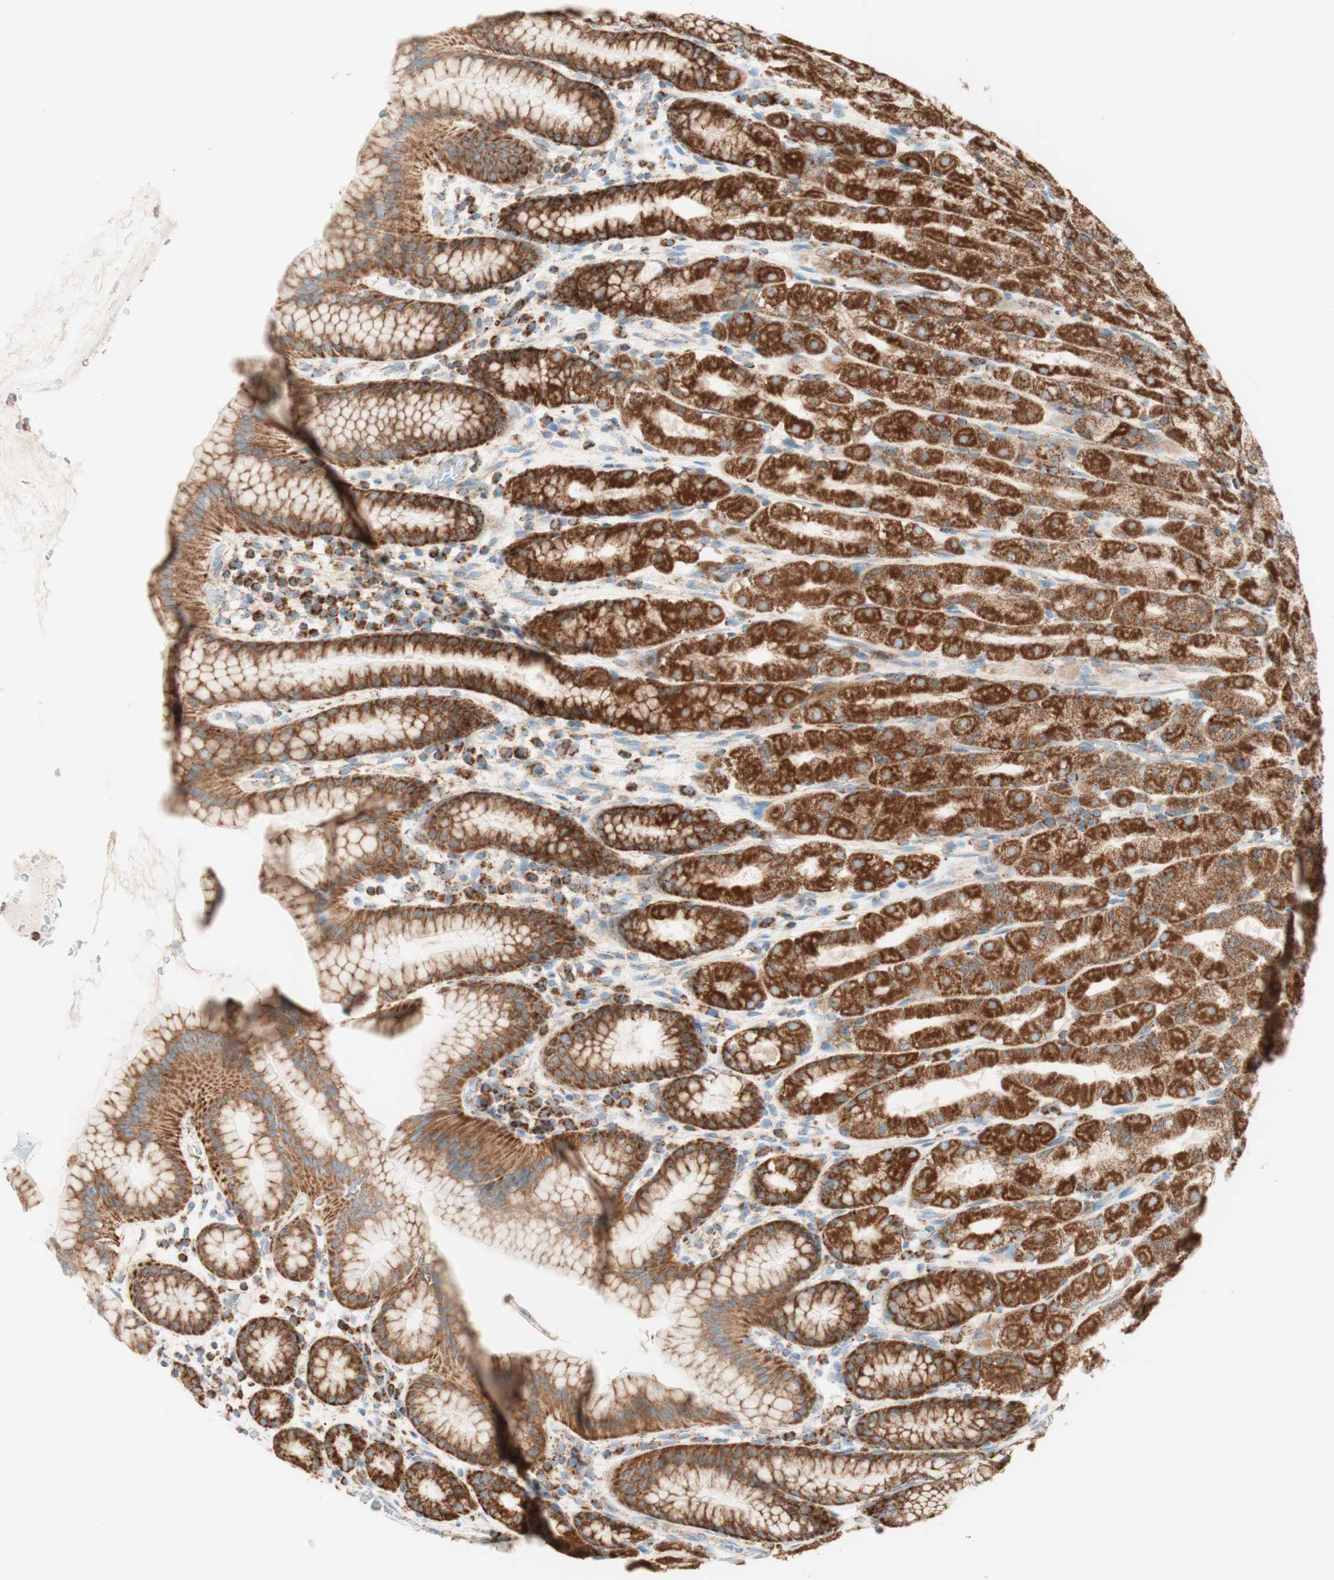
{"staining": {"intensity": "strong", "quantity": ">75%", "location": "cytoplasmic/membranous"}, "tissue": "stomach", "cell_type": "Glandular cells", "image_type": "normal", "snomed": [{"axis": "morphology", "description": "Normal tissue, NOS"}, {"axis": "topography", "description": "Stomach, upper"}], "caption": "Glandular cells show high levels of strong cytoplasmic/membranous staining in approximately >75% of cells in benign human stomach.", "gene": "TOMM20", "patient": {"sex": "male", "age": 68}}